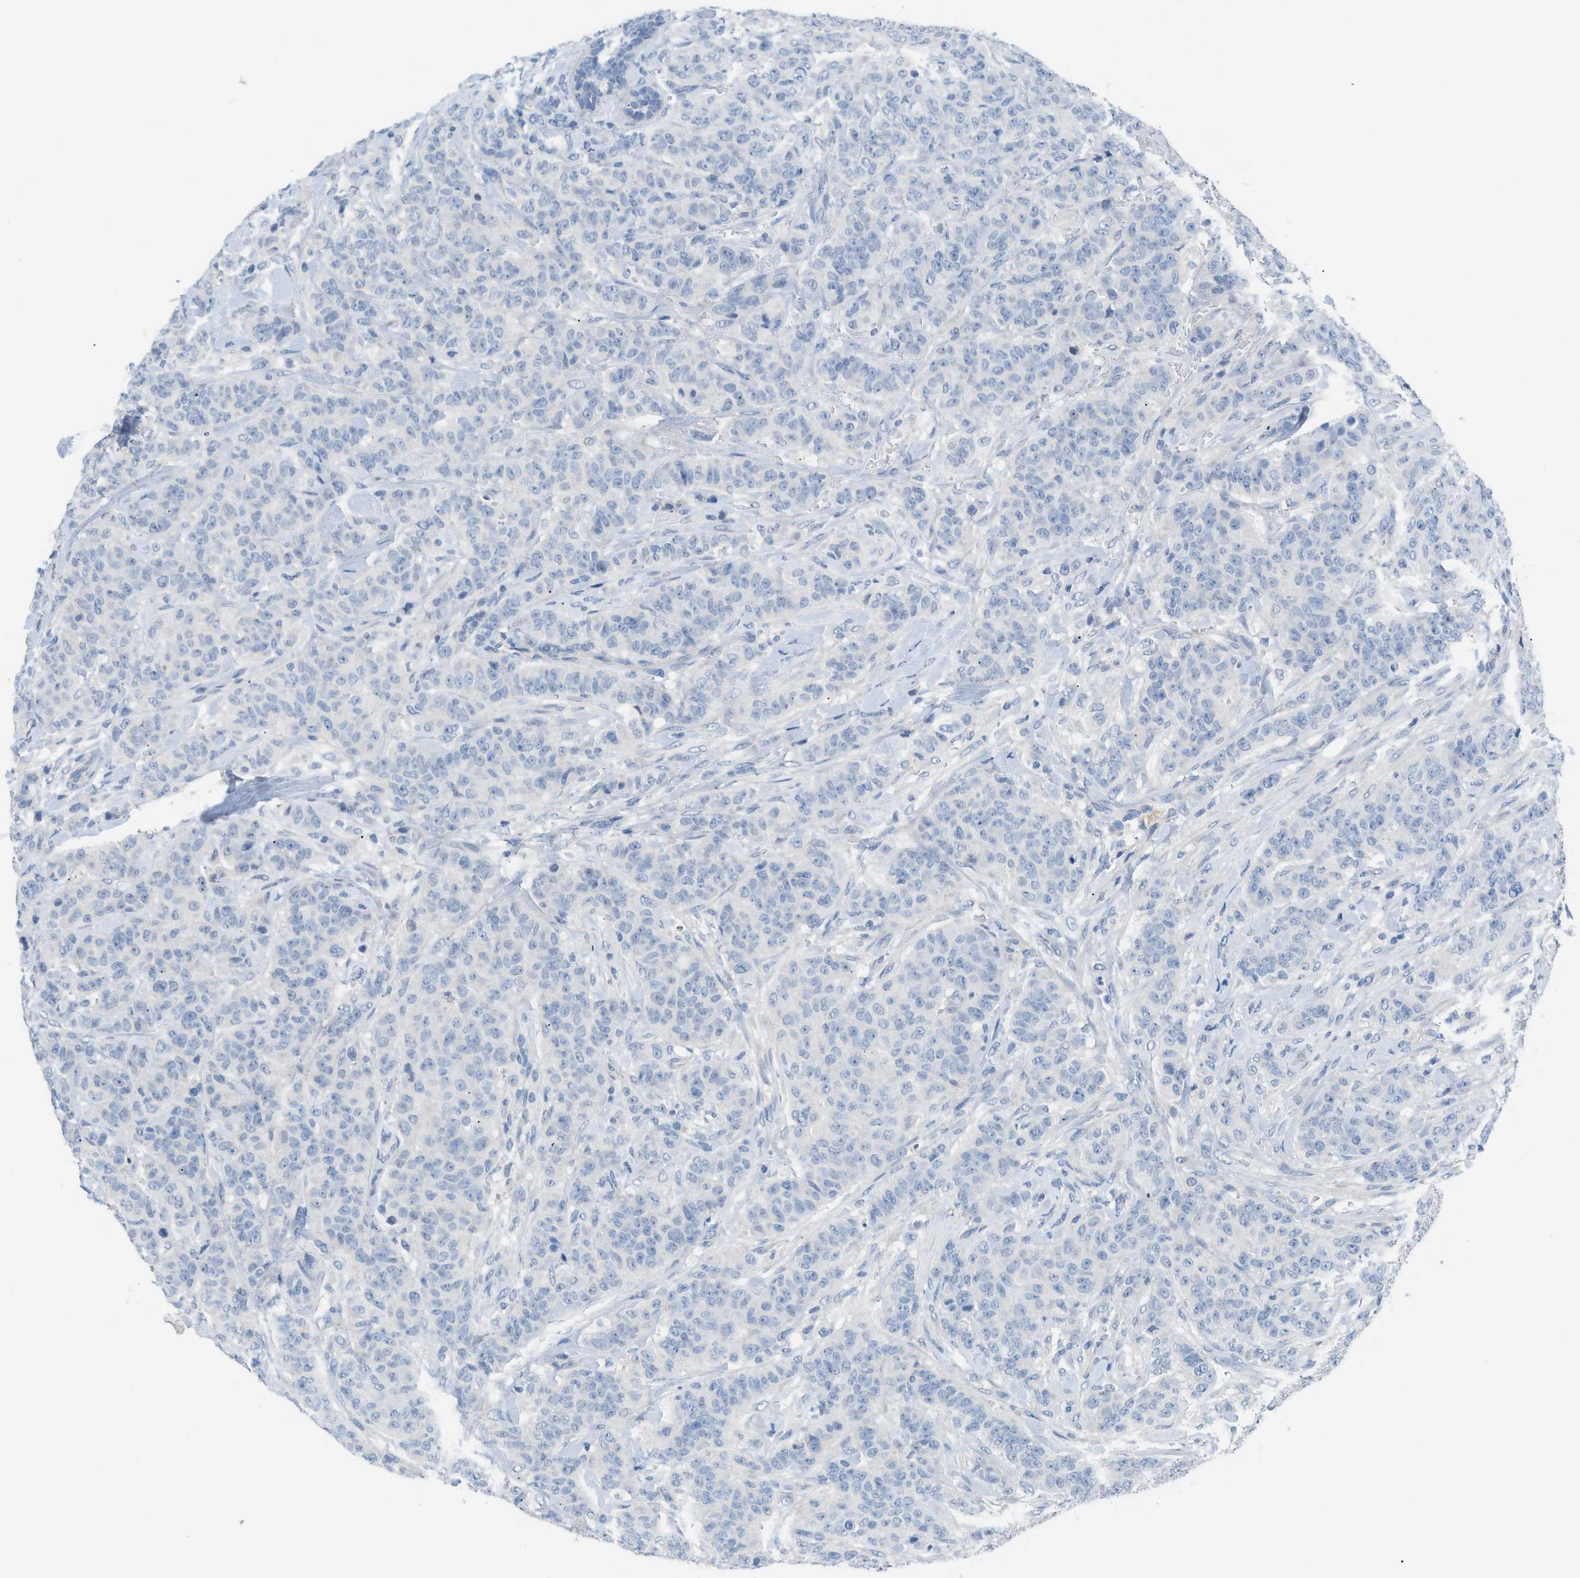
{"staining": {"intensity": "negative", "quantity": "none", "location": "none"}, "tissue": "breast cancer", "cell_type": "Tumor cells", "image_type": "cancer", "snomed": [{"axis": "morphology", "description": "Normal tissue, NOS"}, {"axis": "morphology", "description": "Duct carcinoma"}, {"axis": "topography", "description": "Breast"}], "caption": "Tumor cells are negative for brown protein staining in breast cancer (invasive ductal carcinoma).", "gene": "HPX", "patient": {"sex": "female", "age": 40}}